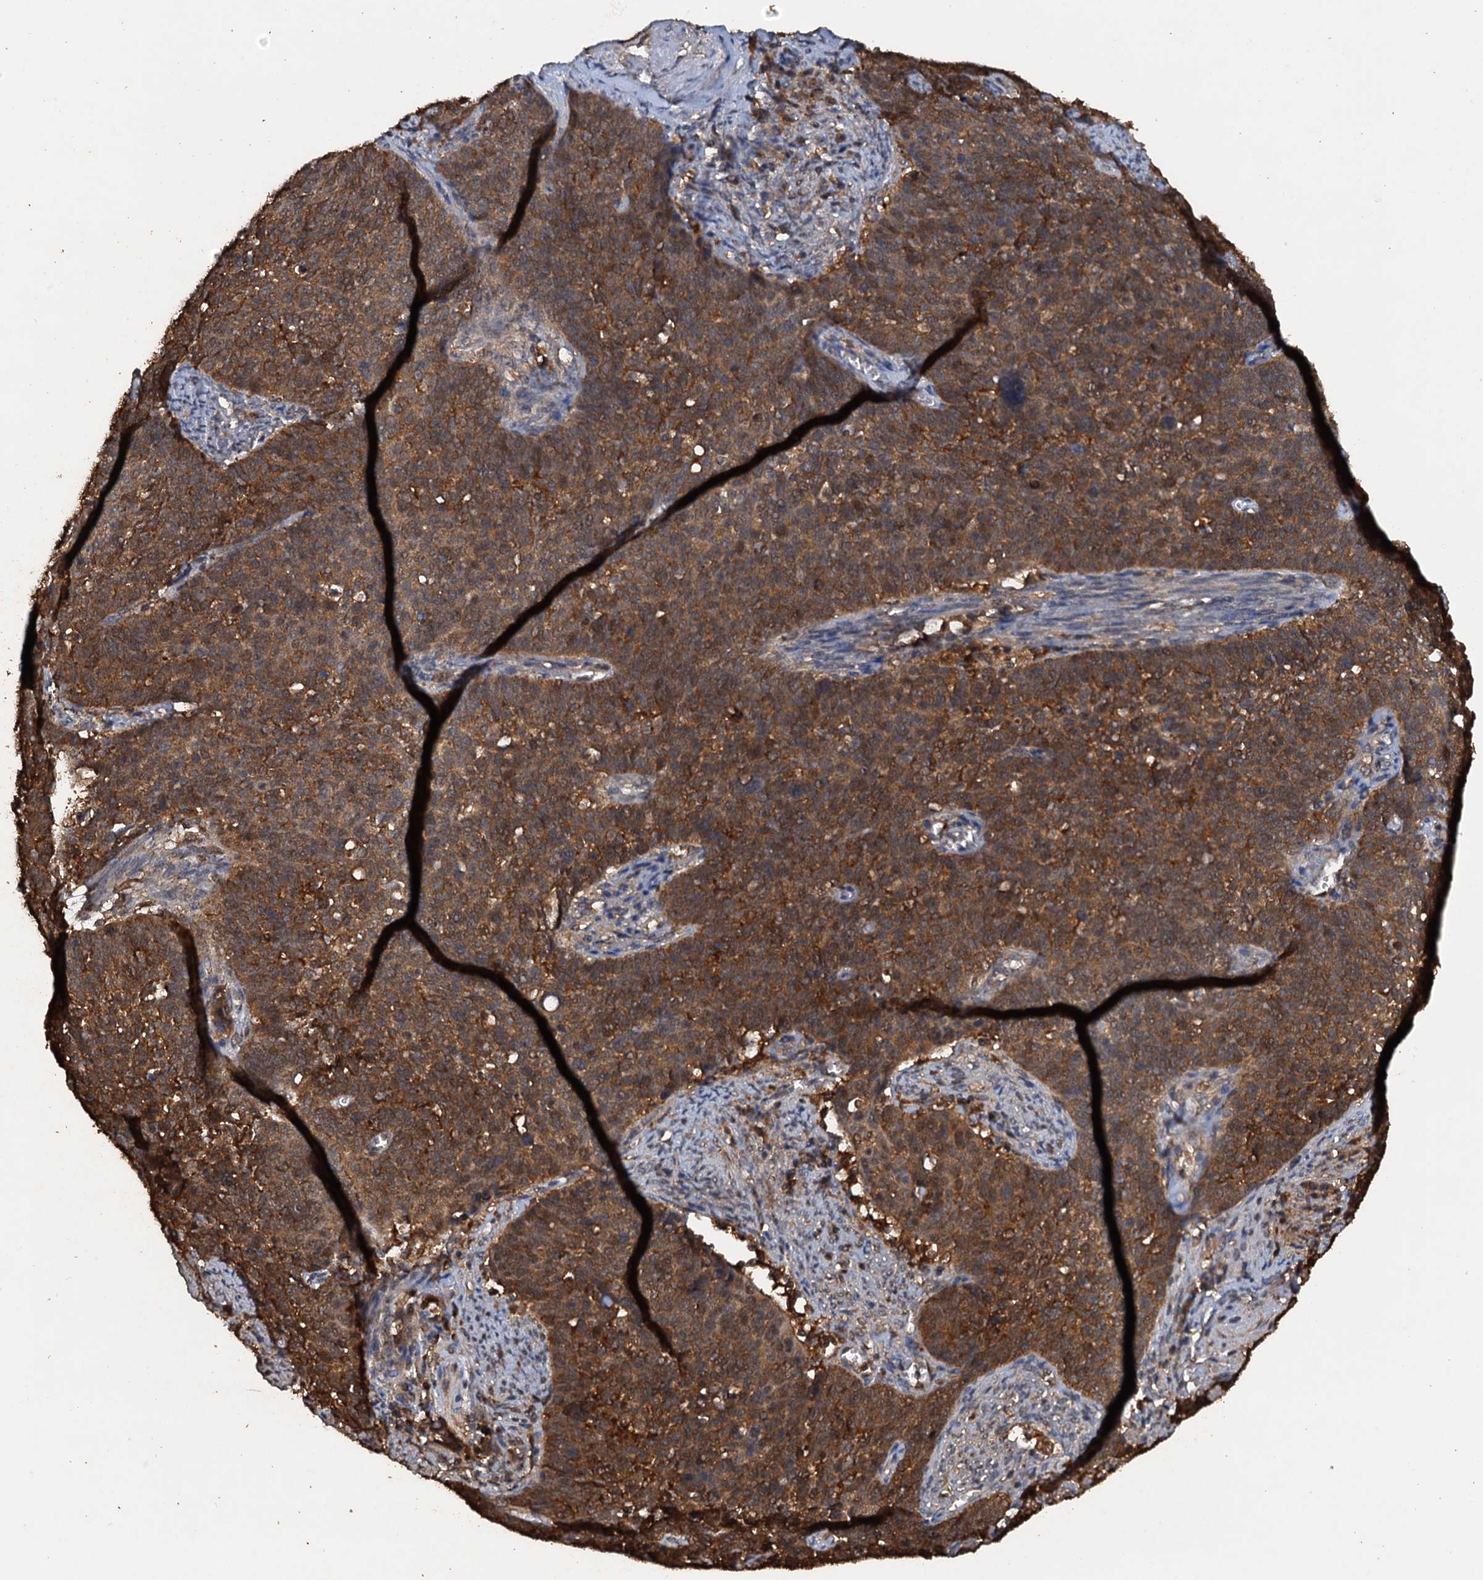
{"staining": {"intensity": "strong", "quantity": ">75%", "location": "cytoplasmic/membranous"}, "tissue": "cervical cancer", "cell_type": "Tumor cells", "image_type": "cancer", "snomed": [{"axis": "morphology", "description": "Squamous cell carcinoma, NOS"}, {"axis": "topography", "description": "Cervix"}], "caption": "Human cervical cancer stained with a brown dye shows strong cytoplasmic/membranous positive positivity in about >75% of tumor cells.", "gene": "PSMD9", "patient": {"sex": "female", "age": 39}}